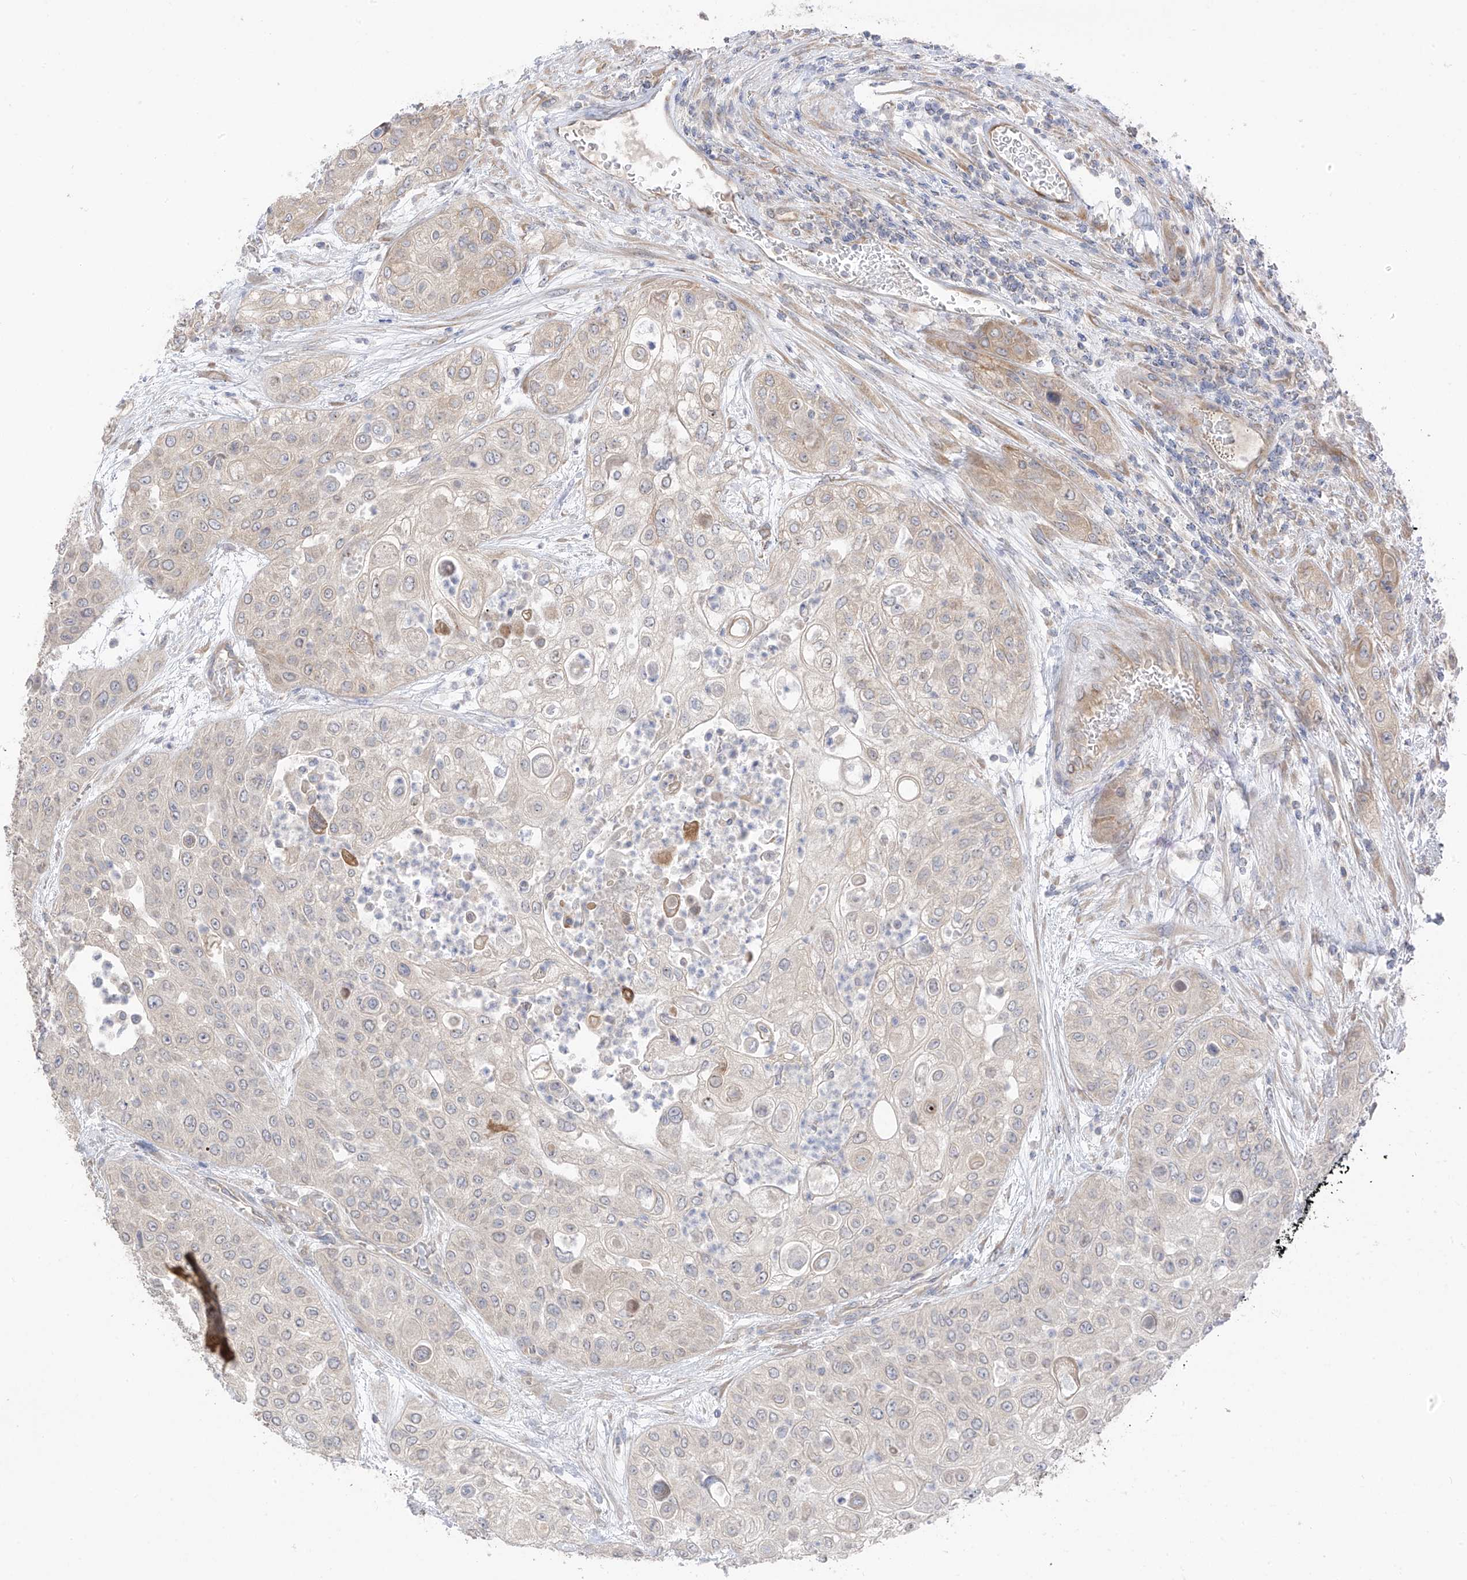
{"staining": {"intensity": "weak", "quantity": "<25%", "location": "cytoplasmic/membranous"}, "tissue": "urothelial cancer", "cell_type": "Tumor cells", "image_type": "cancer", "snomed": [{"axis": "morphology", "description": "Urothelial carcinoma, High grade"}, {"axis": "topography", "description": "Urinary bladder"}], "caption": "This is an immunohistochemistry photomicrograph of high-grade urothelial carcinoma. There is no positivity in tumor cells.", "gene": "NALCN", "patient": {"sex": "female", "age": 79}}